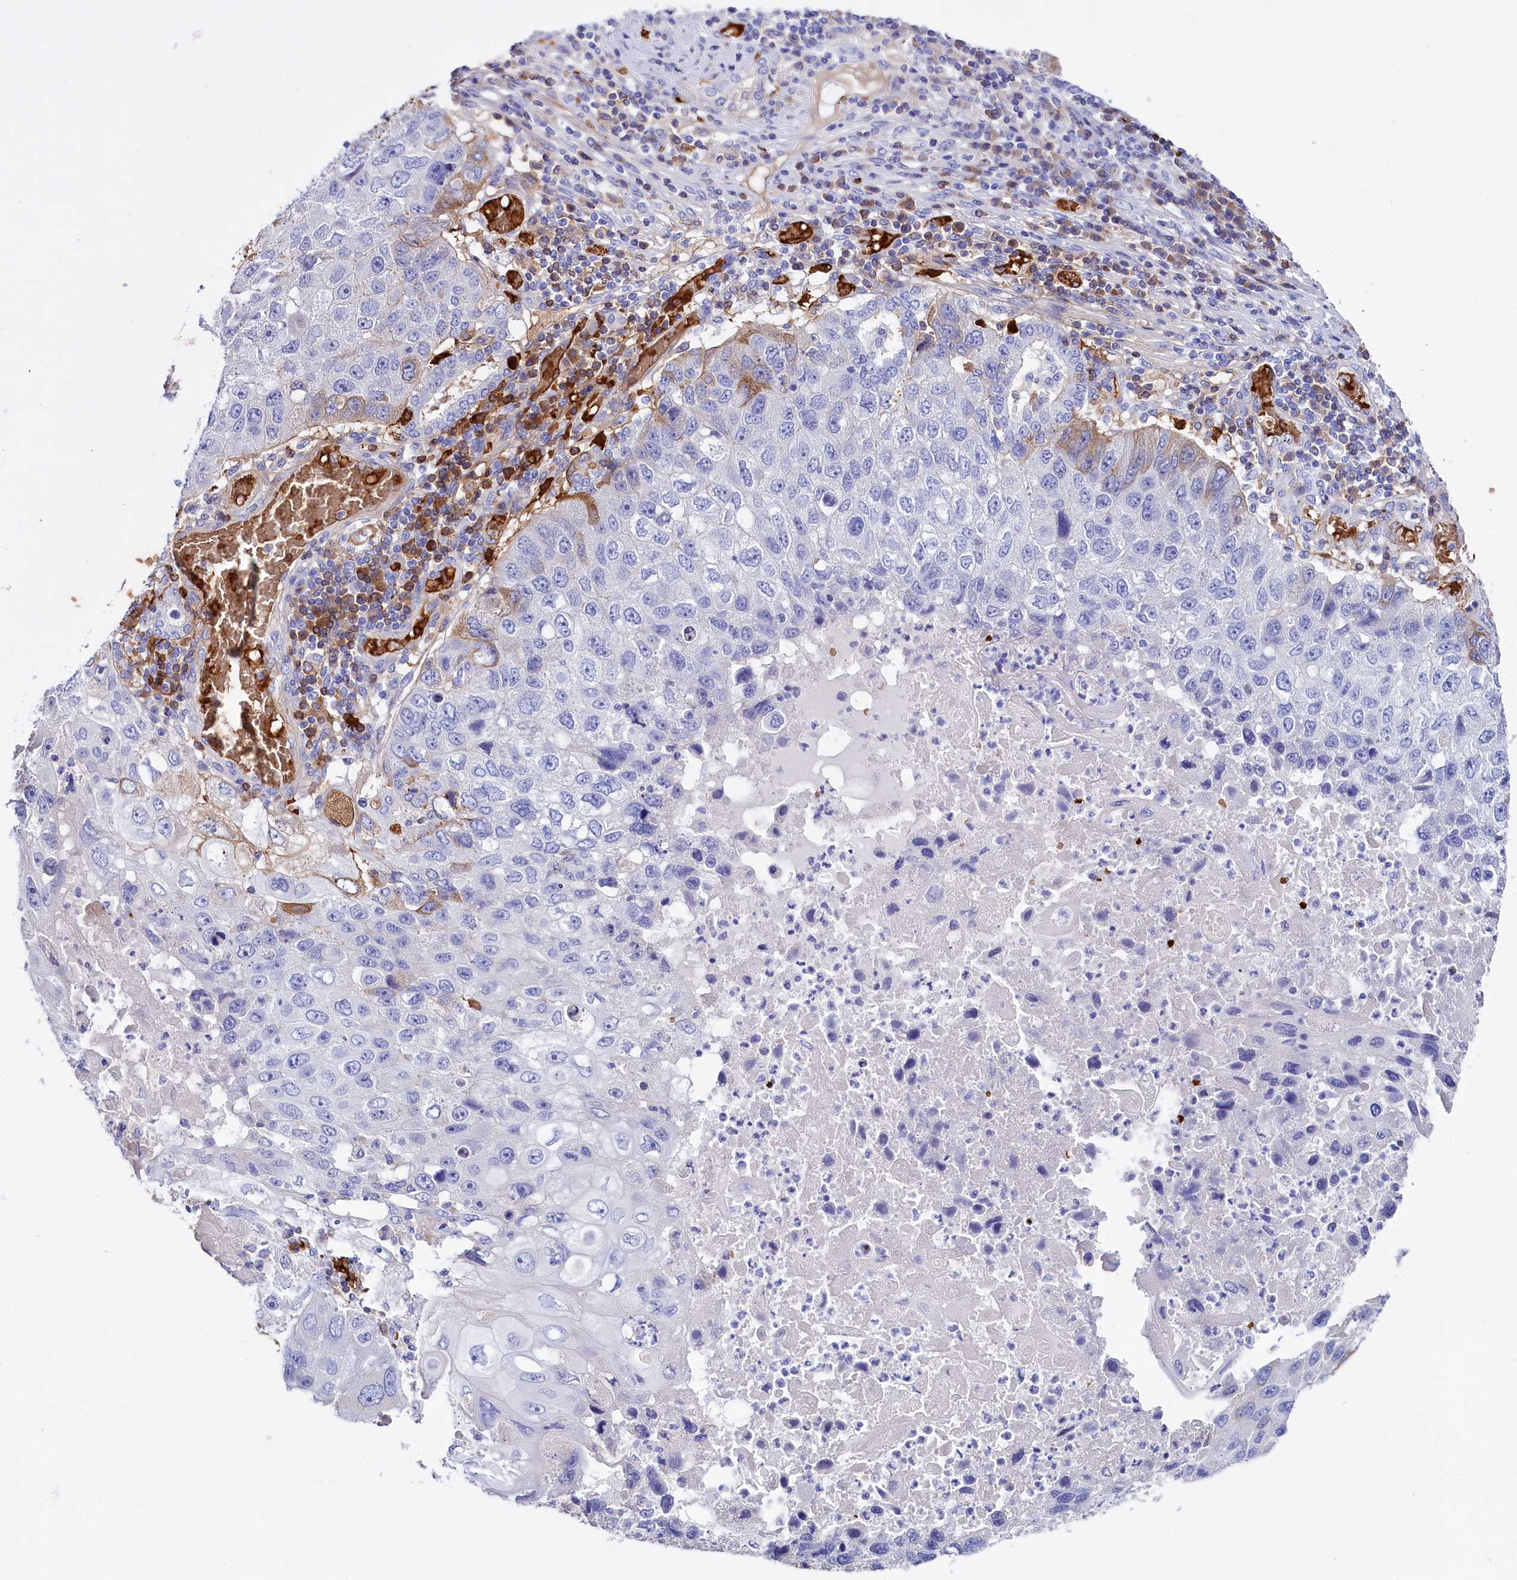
{"staining": {"intensity": "weak", "quantity": "<25%", "location": "cytoplasmic/membranous"}, "tissue": "lung cancer", "cell_type": "Tumor cells", "image_type": "cancer", "snomed": [{"axis": "morphology", "description": "Squamous cell carcinoma, NOS"}, {"axis": "topography", "description": "Lung"}], "caption": "This is an IHC histopathology image of human lung cancer (squamous cell carcinoma). There is no expression in tumor cells.", "gene": "RPUSD3", "patient": {"sex": "male", "age": 61}}